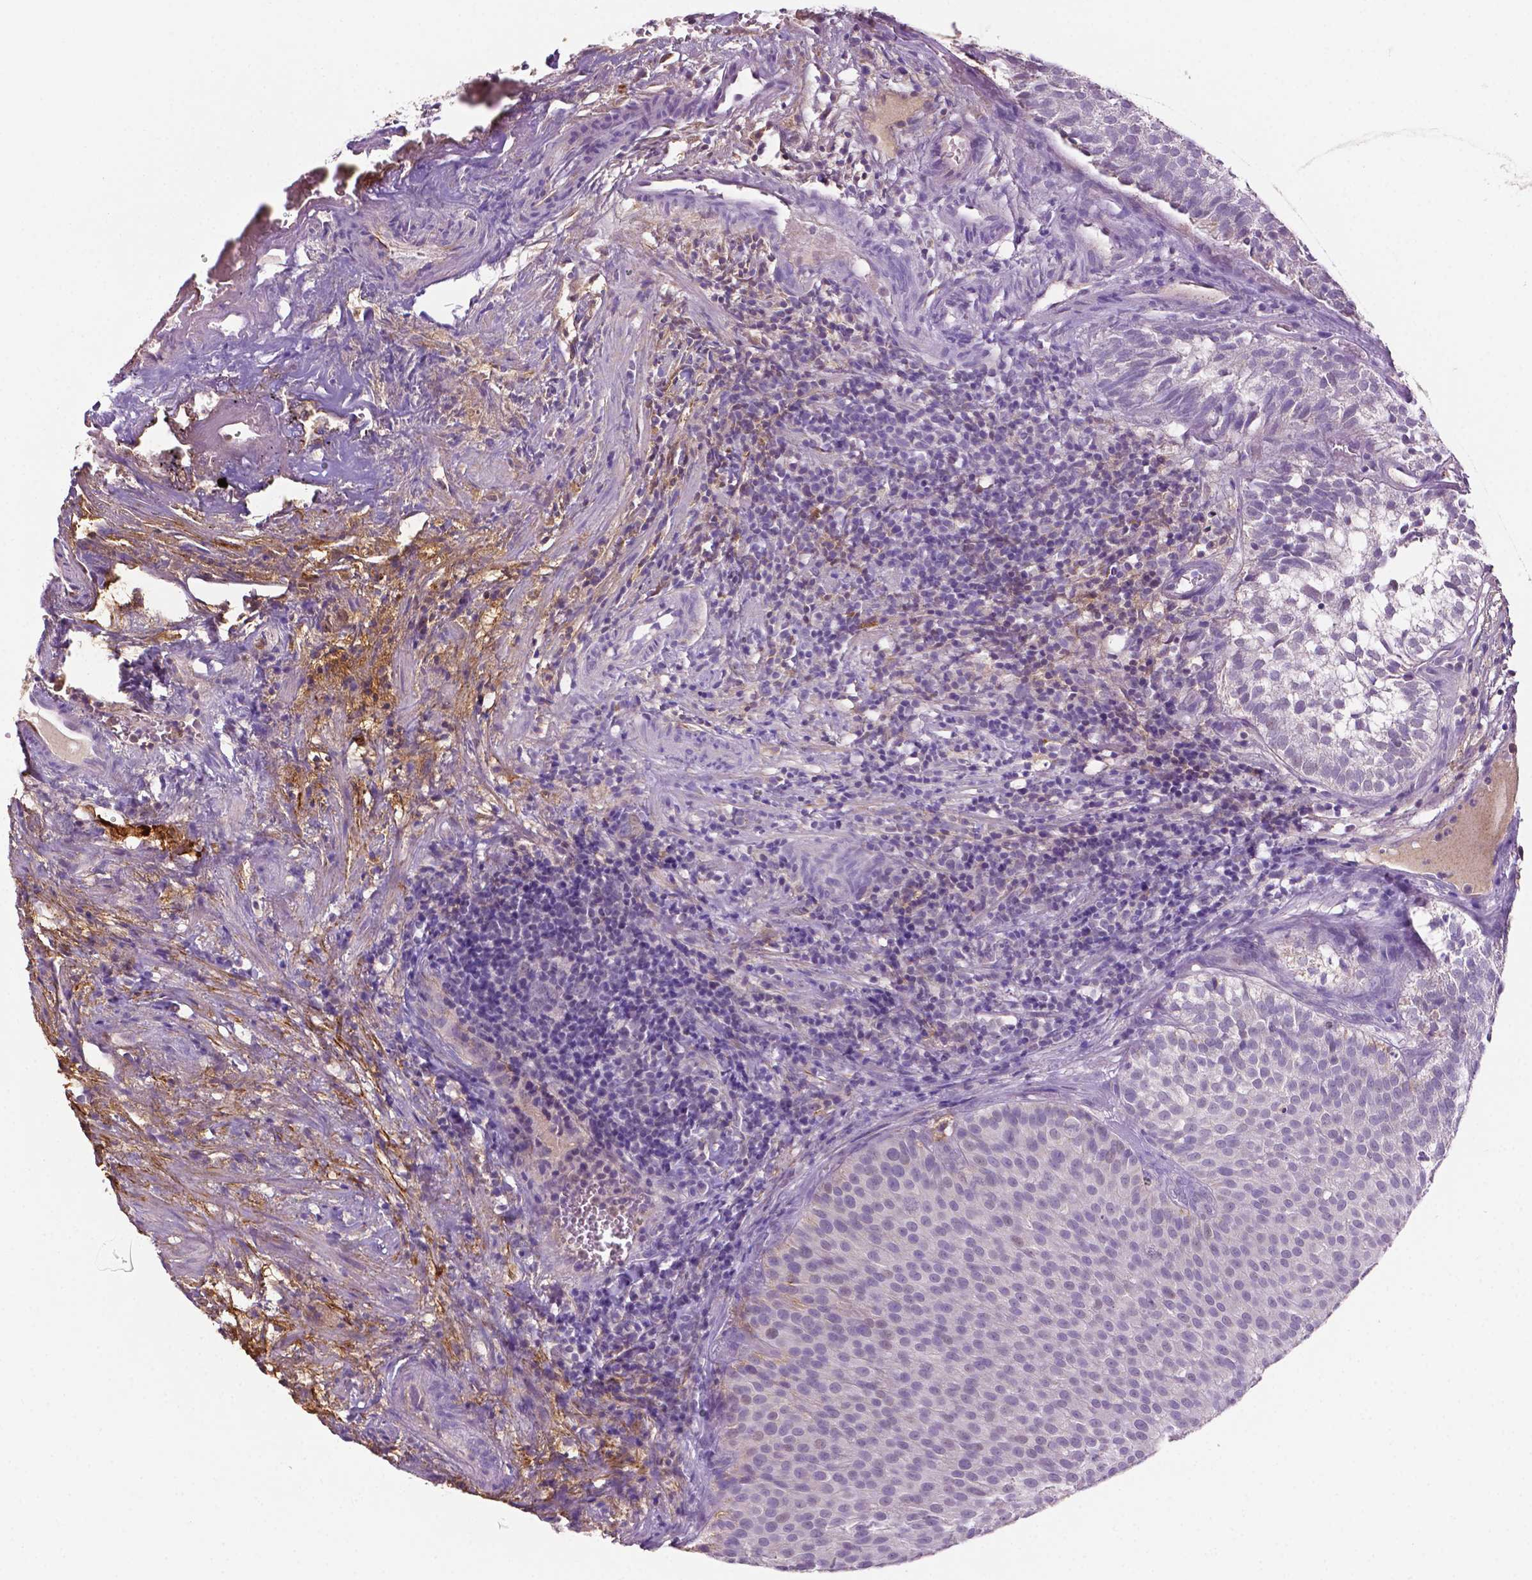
{"staining": {"intensity": "negative", "quantity": "none", "location": "none"}, "tissue": "urothelial cancer", "cell_type": "Tumor cells", "image_type": "cancer", "snomed": [{"axis": "morphology", "description": "Urothelial carcinoma, Low grade"}, {"axis": "topography", "description": "Urinary bladder"}], "caption": "High magnification brightfield microscopy of urothelial cancer stained with DAB (brown) and counterstained with hematoxylin (blue): tumor cells show no significant expression.", "gene": "FBLN1", "patient": {"sex": "female", "age": 87}}